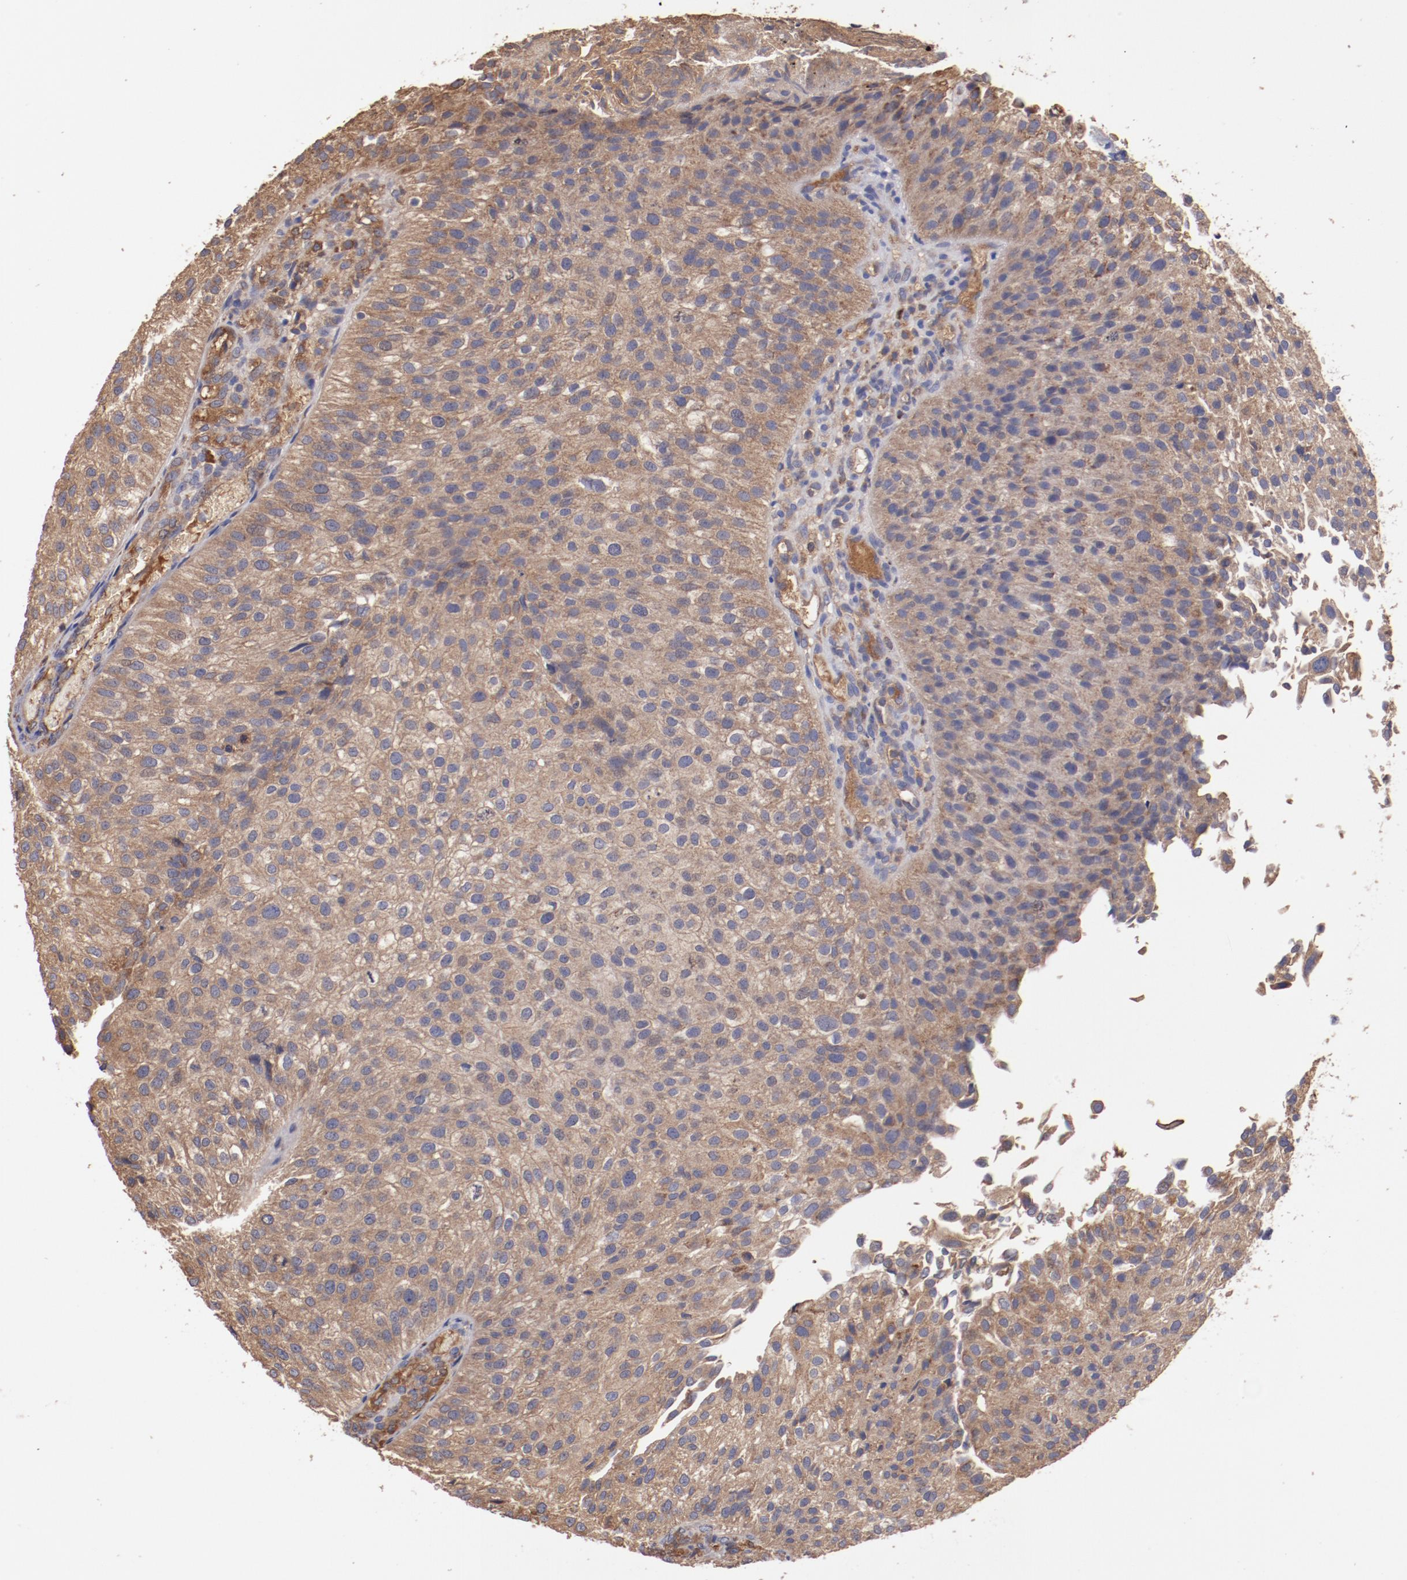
{"staining": {"intensity": "moderate", "quantity": ">75%", "location": "cytoplasmic/membranous"}, "tissue": "urothelial cancer", "cell_type": "Tumor cells", "image_type": "cancer", "snomed": [{"axis": "morphology", "description": "Urothelial carcinoma, Low grade"}, {"axis": "topography", "description": "Urinary bladder"}], "caption": "This micrograph displays immunohistochemistry (IHC) staining of human urothelial cancer, with medium moderate cytoplasmic/membranous positivity in about >75% of tumor cells.", "gene": "NFKBIE", "patient": {"sex": "female", "age": 89}}